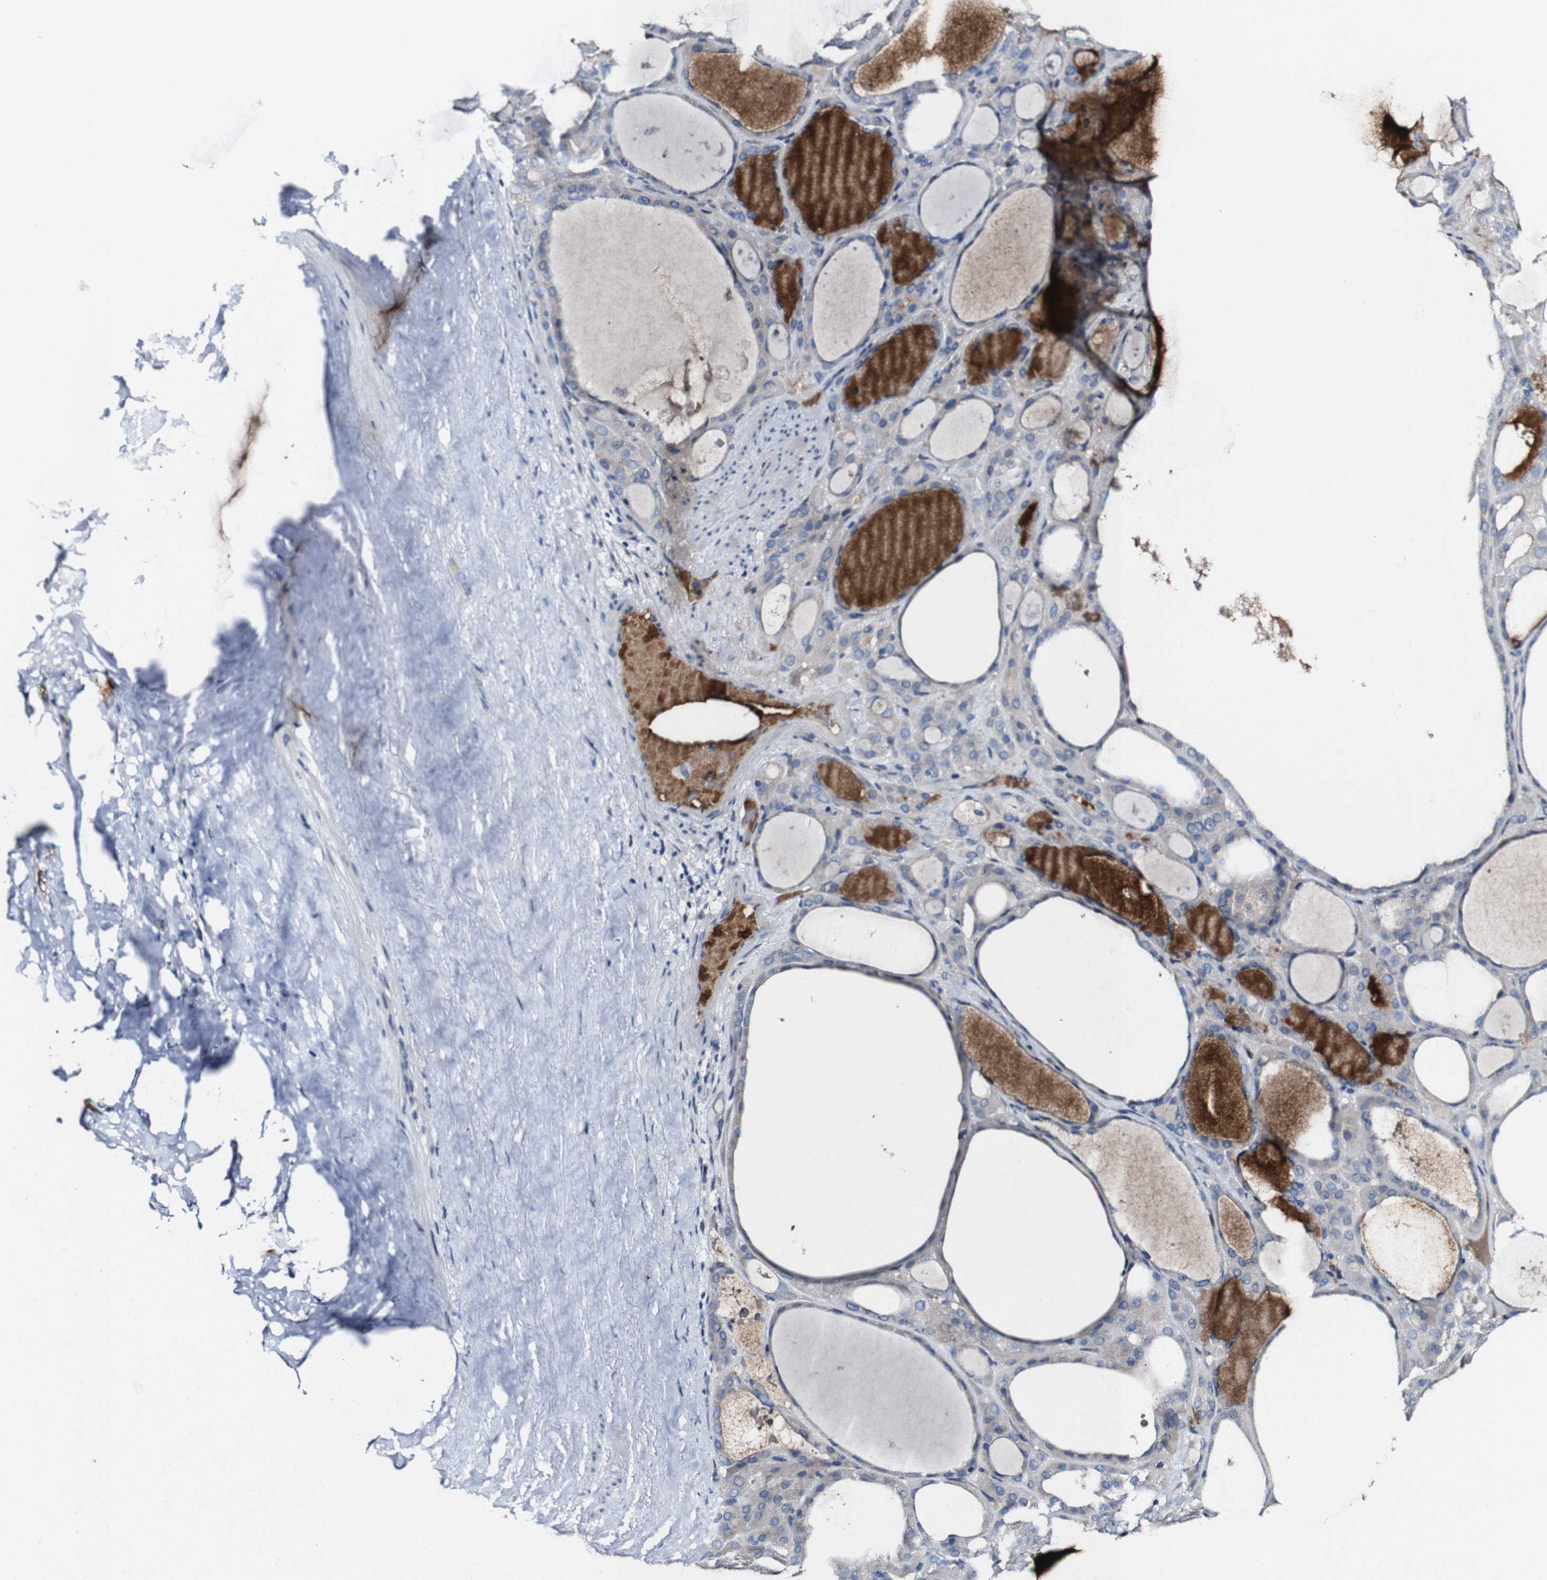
{"staining": {"intensity": "negative", "quantity": "none", "location": "none"}, "tissue": "thyroid gland", "cell_type": "Glandular cells", "image_type": "normal", "snomed": [{"axis": "morphology", "description": "Normal tissue, NOS"}, {"axis": "morphology", "description": "Carcinoma, NOS"}, {"axis": "topography", "description": "Thyroid gland"}], "caption": "This is an IHC photomicrograph of unremarkable human thyroid gland. There is no staining in glandular cells.", "gene": "GRAMD1A", "patient": {"sex": "female", "age": 86}}